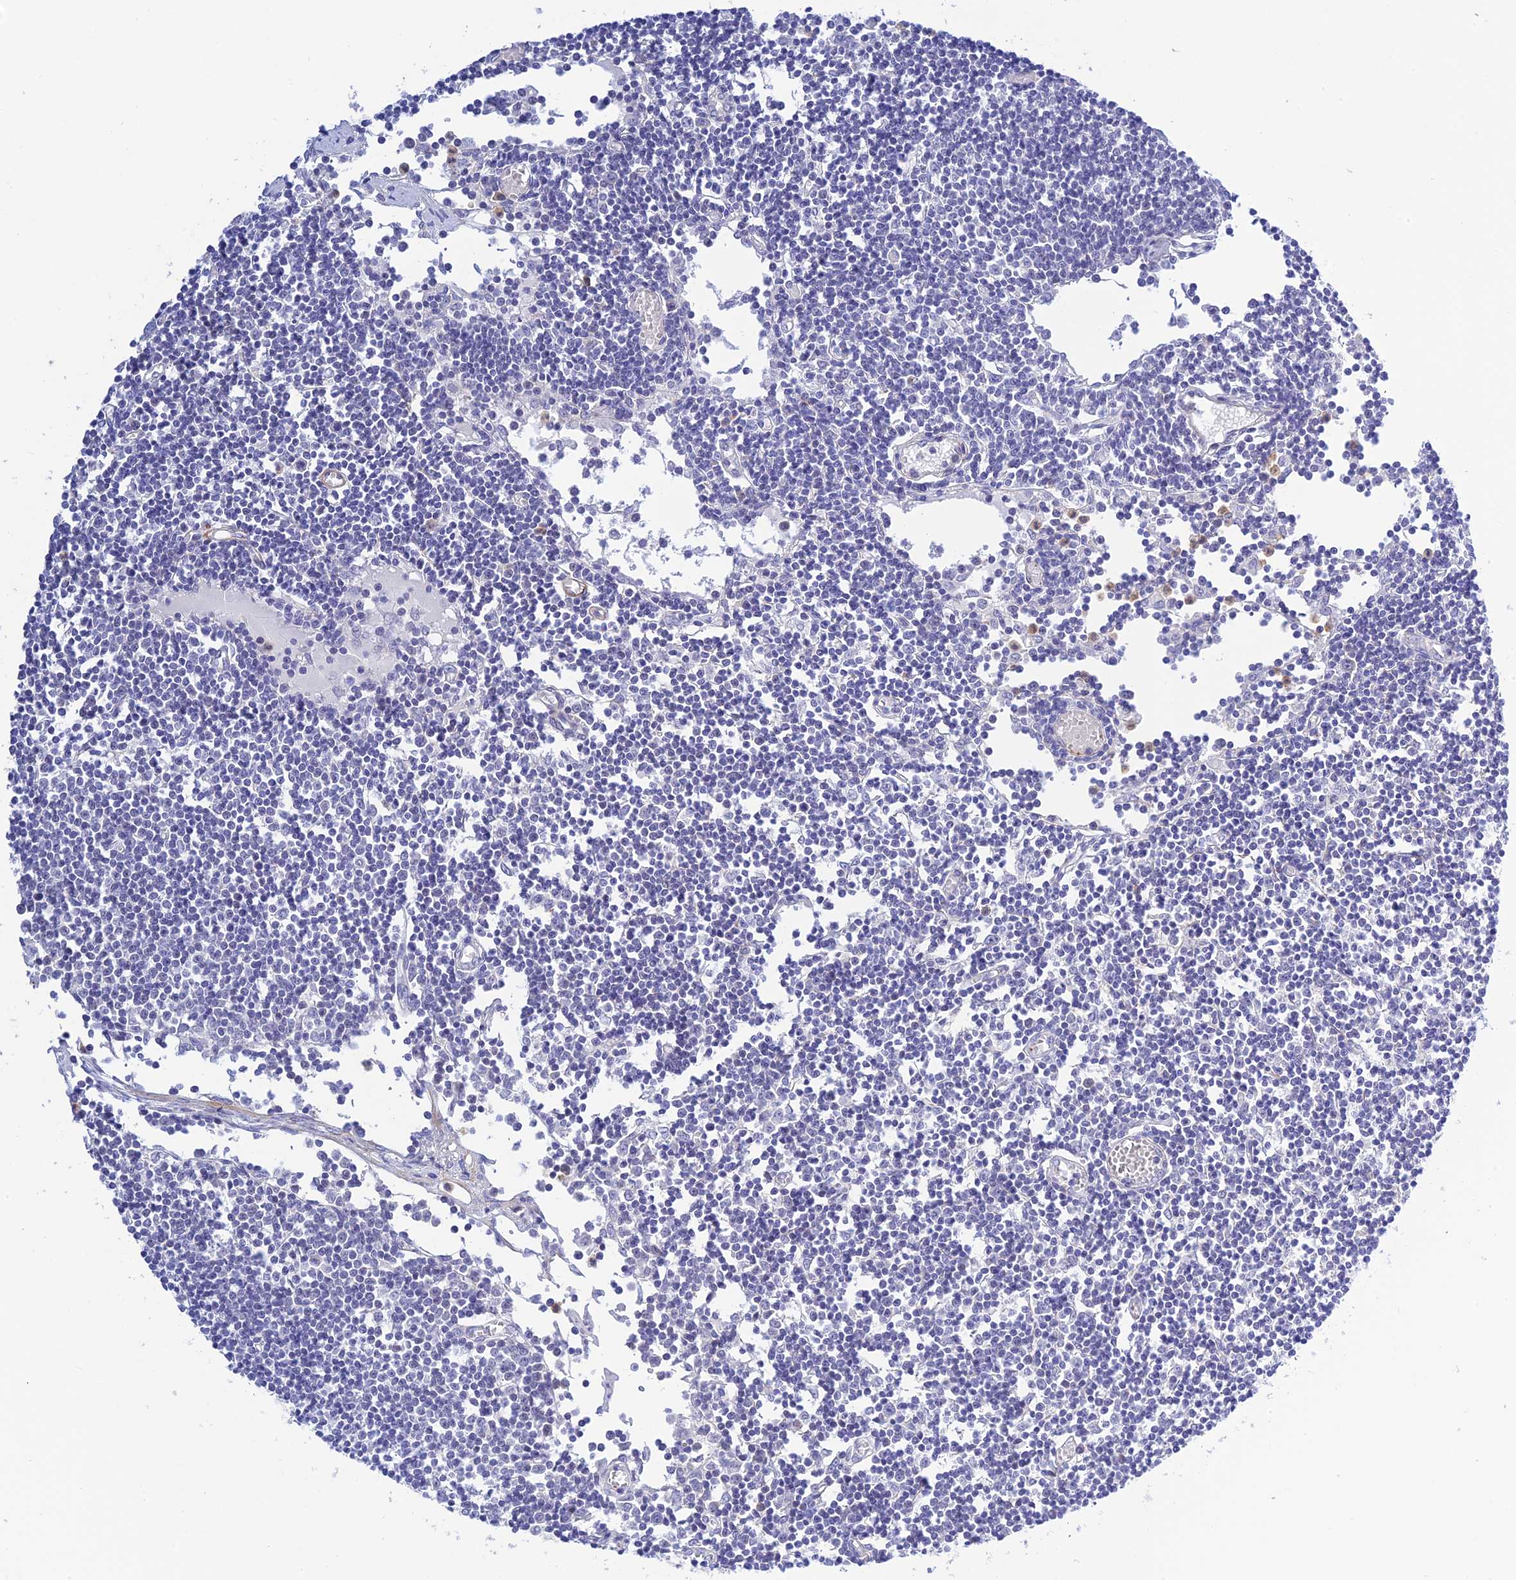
{"staining": {"intensity": "negative", "quantity": "none", "location": "none"}, "tissue": "lymph node", "cell_type": "Germinal center cells", "image_type": "normal", "snomed": [{"axis": "morphology", "description": "Normal tissue, NOS"}, {"axis": "topography", "description": "Lymph node"}], "caption": "IHC photomicrograph of normal lymph node: human lymph node stained with DAB (3,3'-diaminobenzidine) demonstrates no significant protein positivity in germinal center cells.", "gene": "ZDHHC16", "patient": {"sex": "female", "age": 11}}